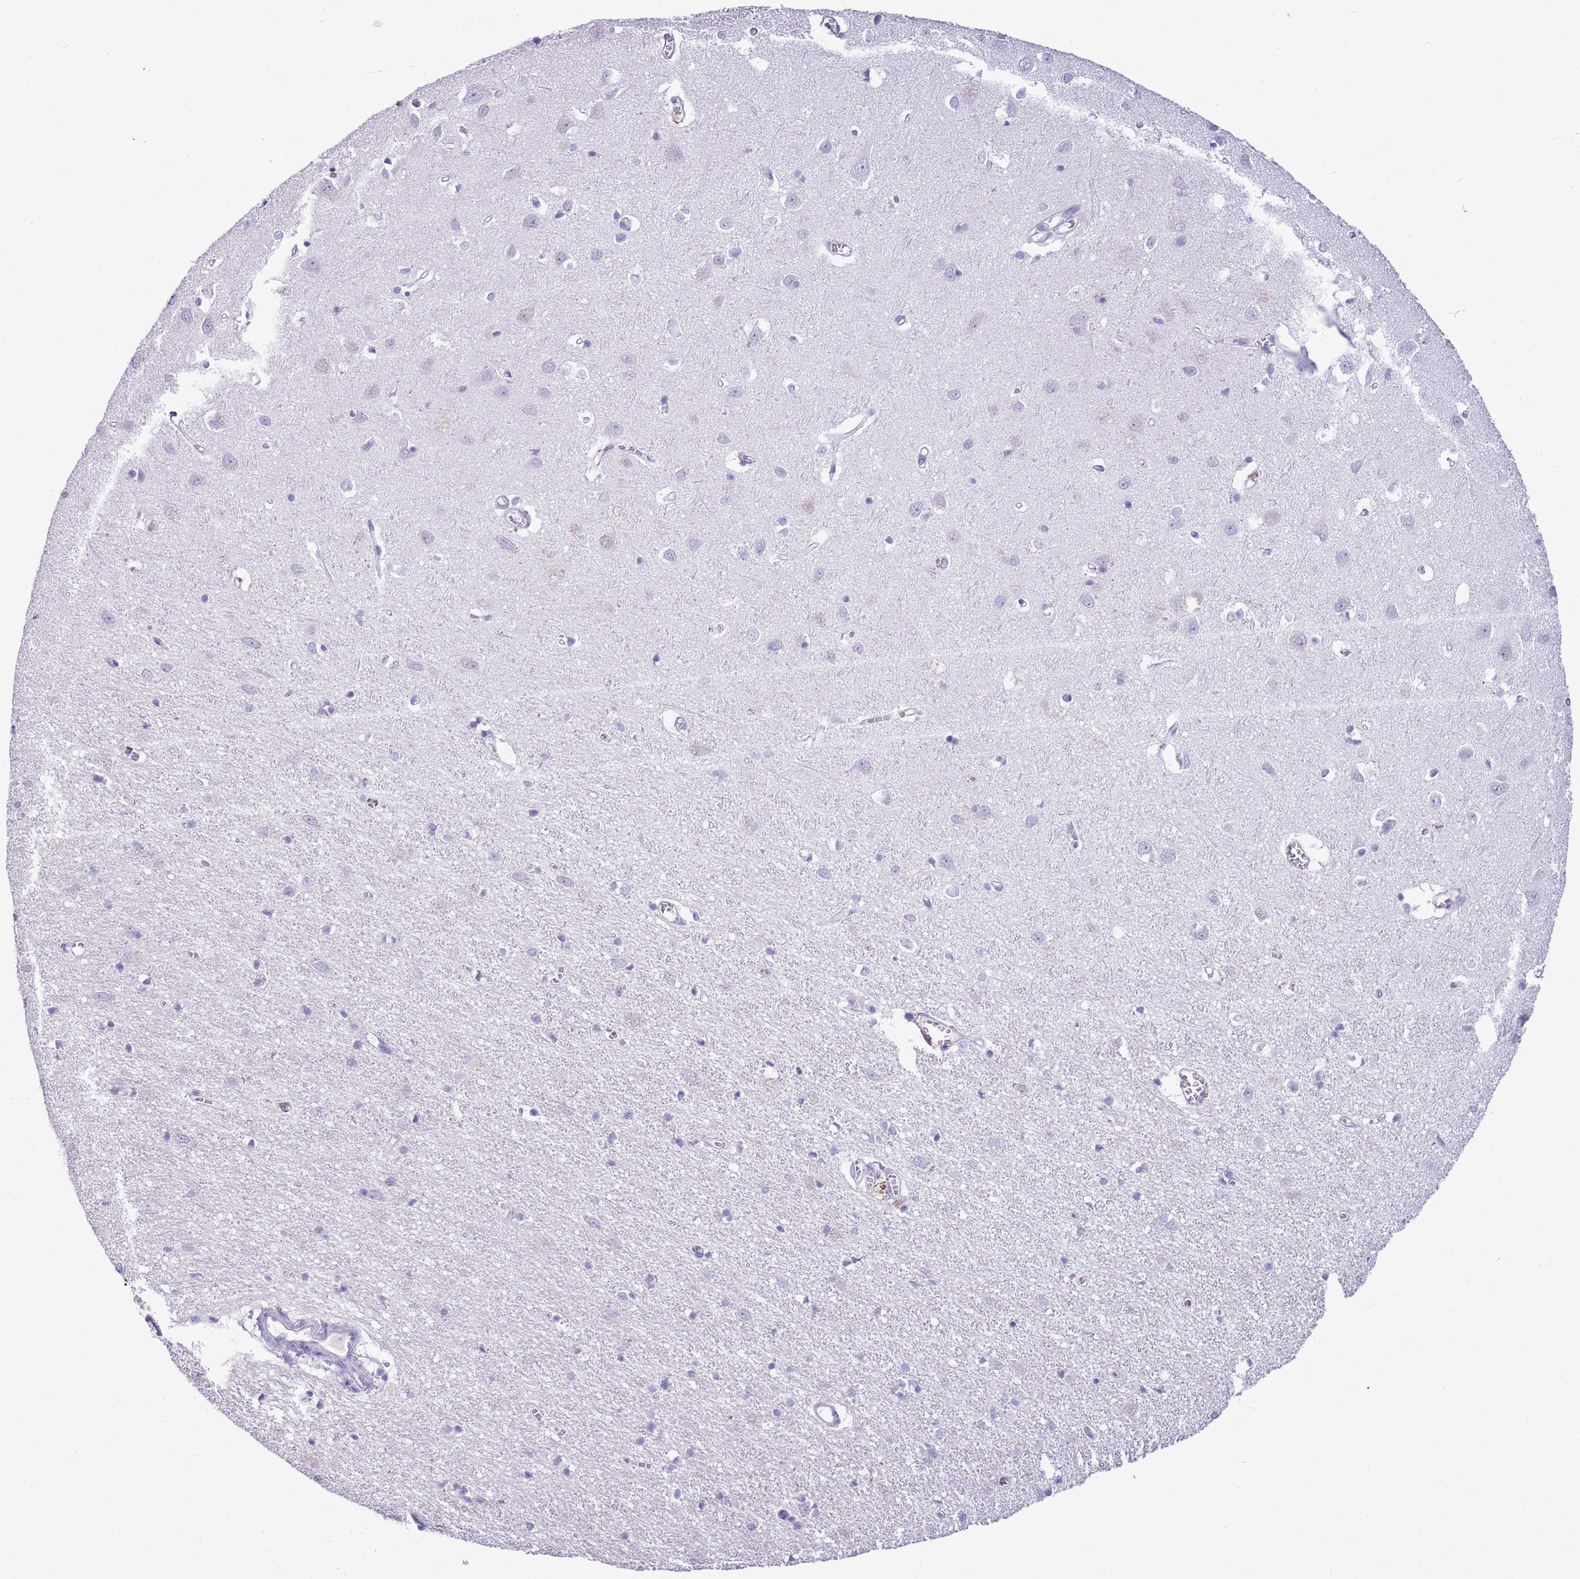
{"staining": {"intensity": "negative", "quantity": "none", "location": "none"}, "tissue": "cerebral cortex", "cell_type": "Endothelial cells", "image_type": "normal", "snomed": [{"axis": "morphology", "description": "Normal tissue, NOS"}, {"axis": "topography", "description": "Cerebral cortex"}], "caption": "IHC histopathology image of benign cerebral cortex stained for a protein (brown), which shows no staining in endothelial cells.", "gene": "IGKV3", "patient": {"sex": "female", "age": 64}}